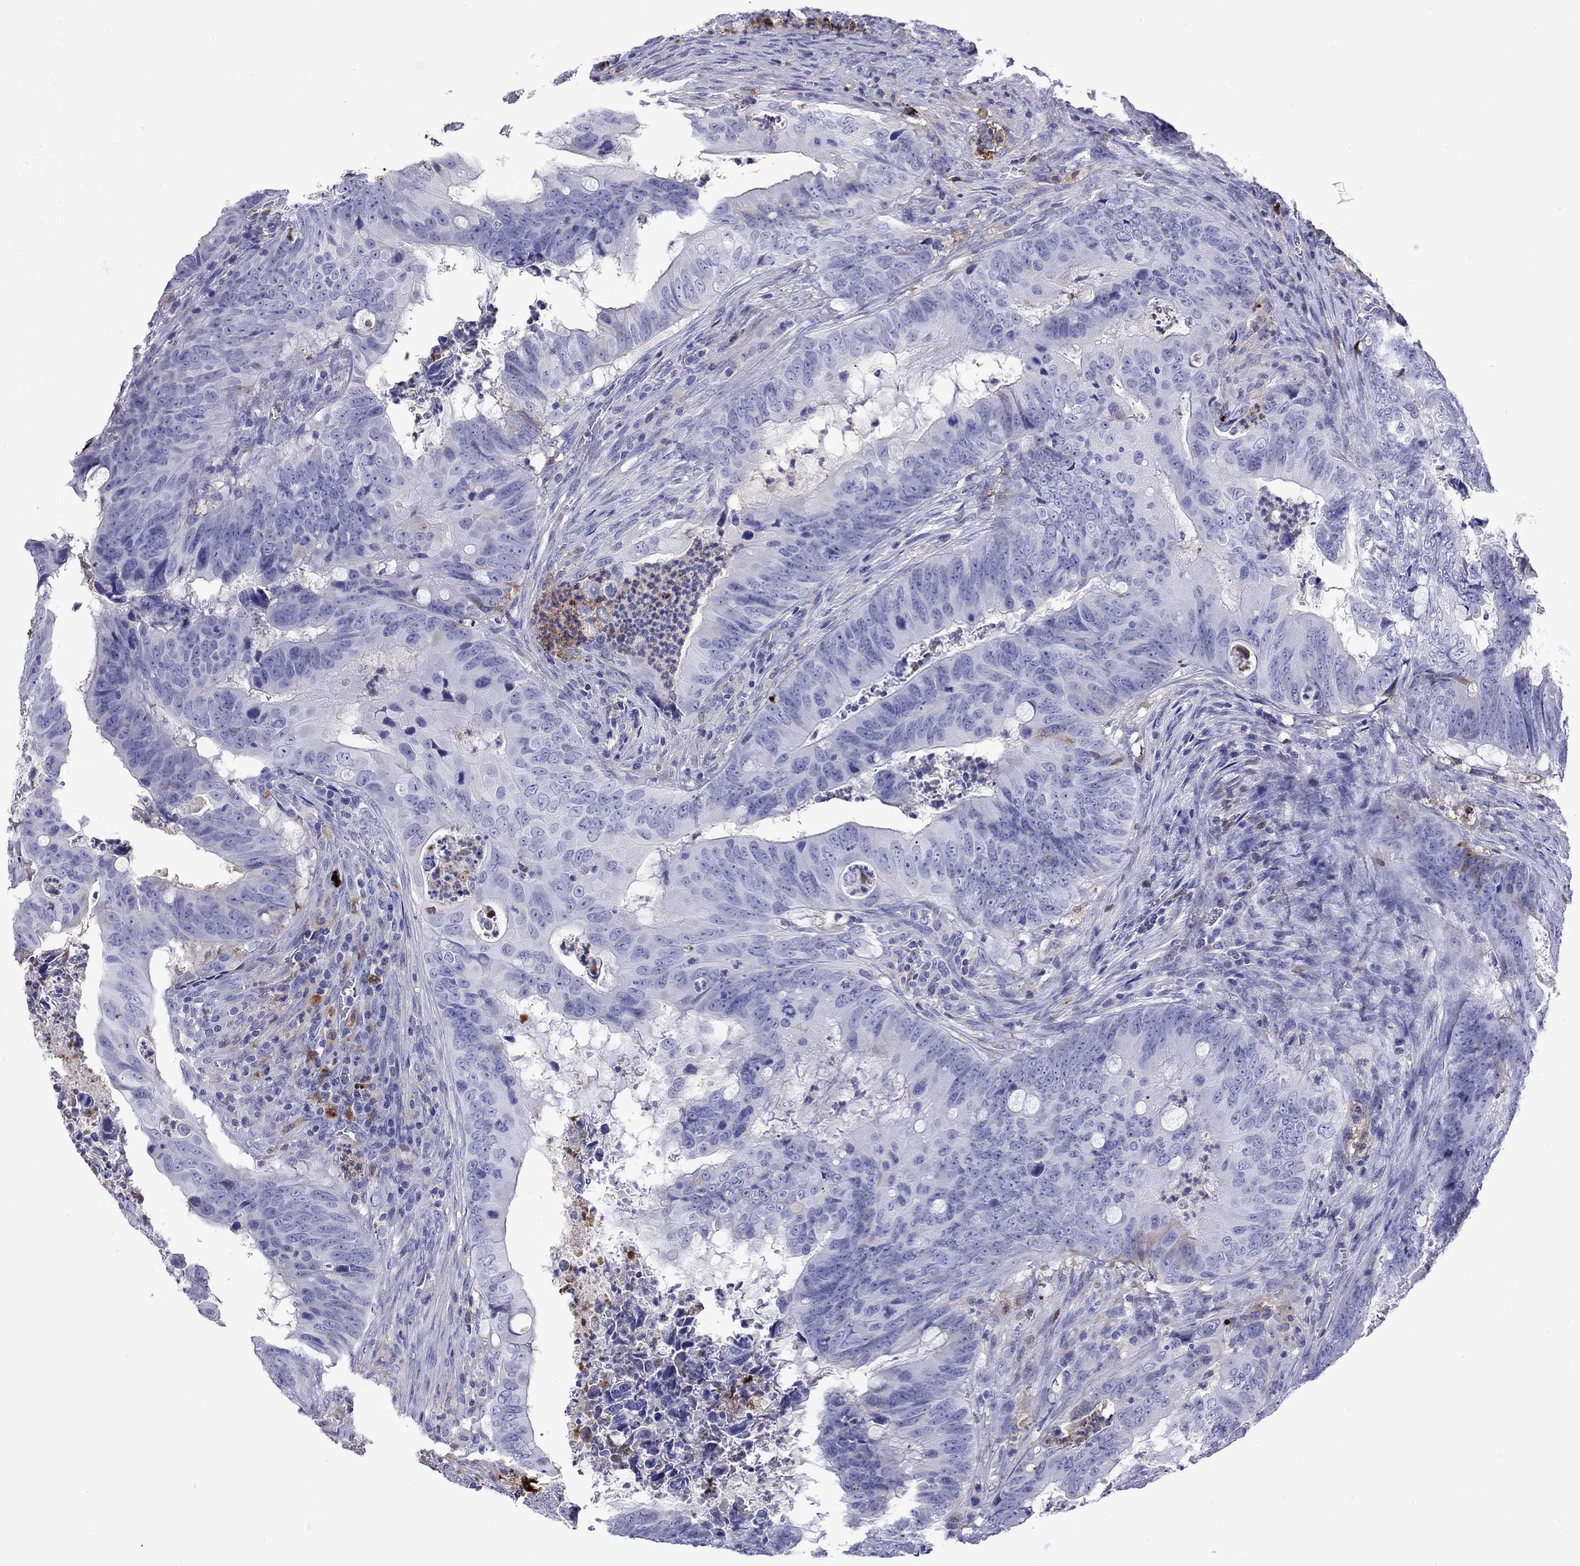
{"staining": {"intensity": "negative", "quantity": "none", "location": "none"}, "tissue": "colorectal cancer", "cell_type": "Tumor cells", "image_type": "cancer", "snomed": [{"axis": "morphology", "description": "Adenocarcinoma, NOS"}, {"axis": "topography", "description": "Colon"}], "caption": "Tumor cells show no significant protein staining in adenocarcinoma (colorectal).", "gene": "SERPINA3", "patient": {"sex": "female", "age": 82}}